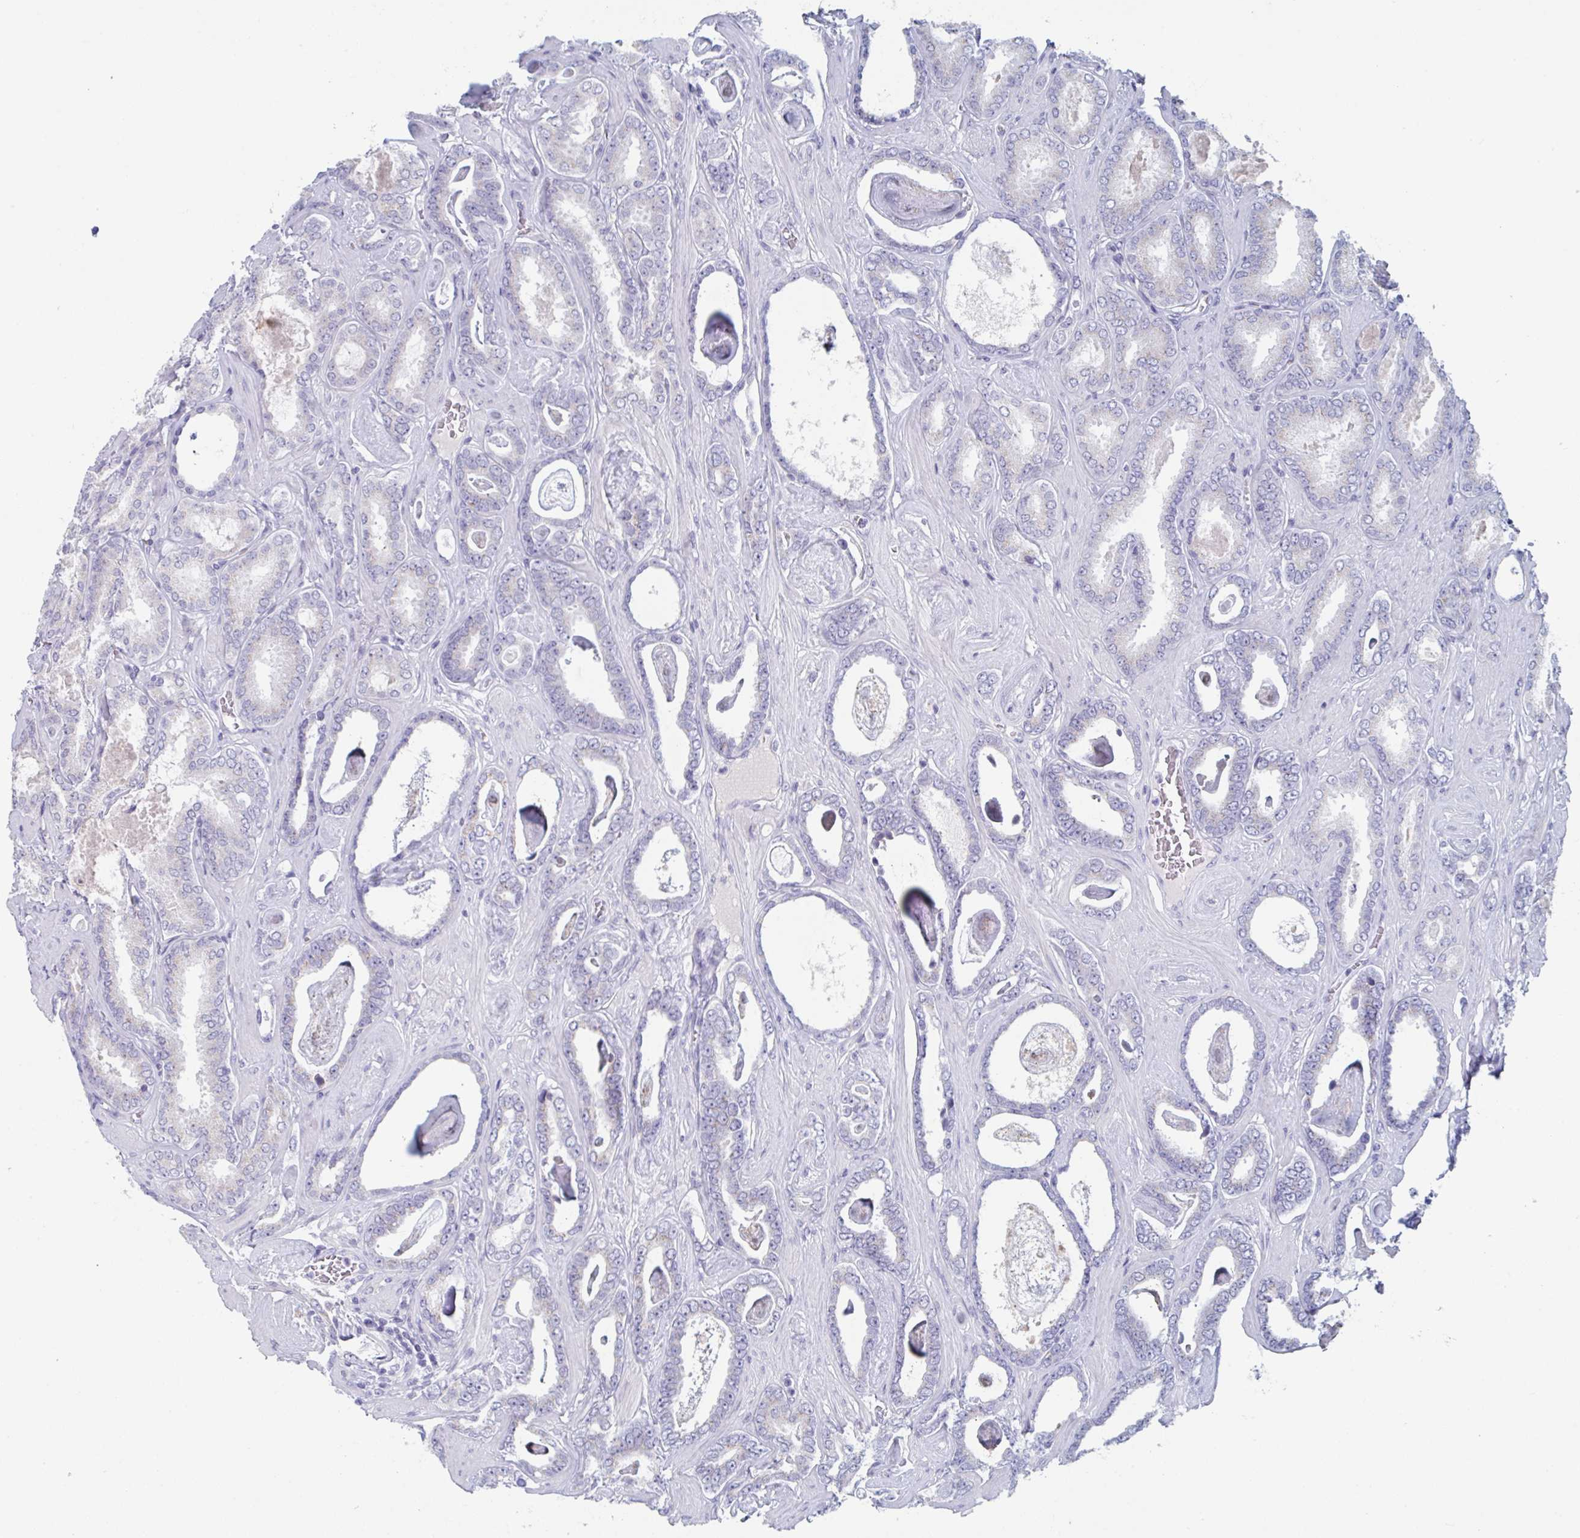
{"staining": {"intensity": "negative", "quantity": "none", "location": "none"}, "tissue": "prostate cancer", "cell_type": "Tumor cells", "image_type": "cancer", "snomed": [{"axis": "morphology", "description": "Adenocarcinoma, High grade"}, {"axis": "topography", "description": "Prostate"}], "caption": "Histopathology image shows no protein staining in tumor cells of prostate cancer (high-grade adenocarcinoma) tissue.", "gene": "NDUFC2", "patient": {"sex": "male", "age": 63}}